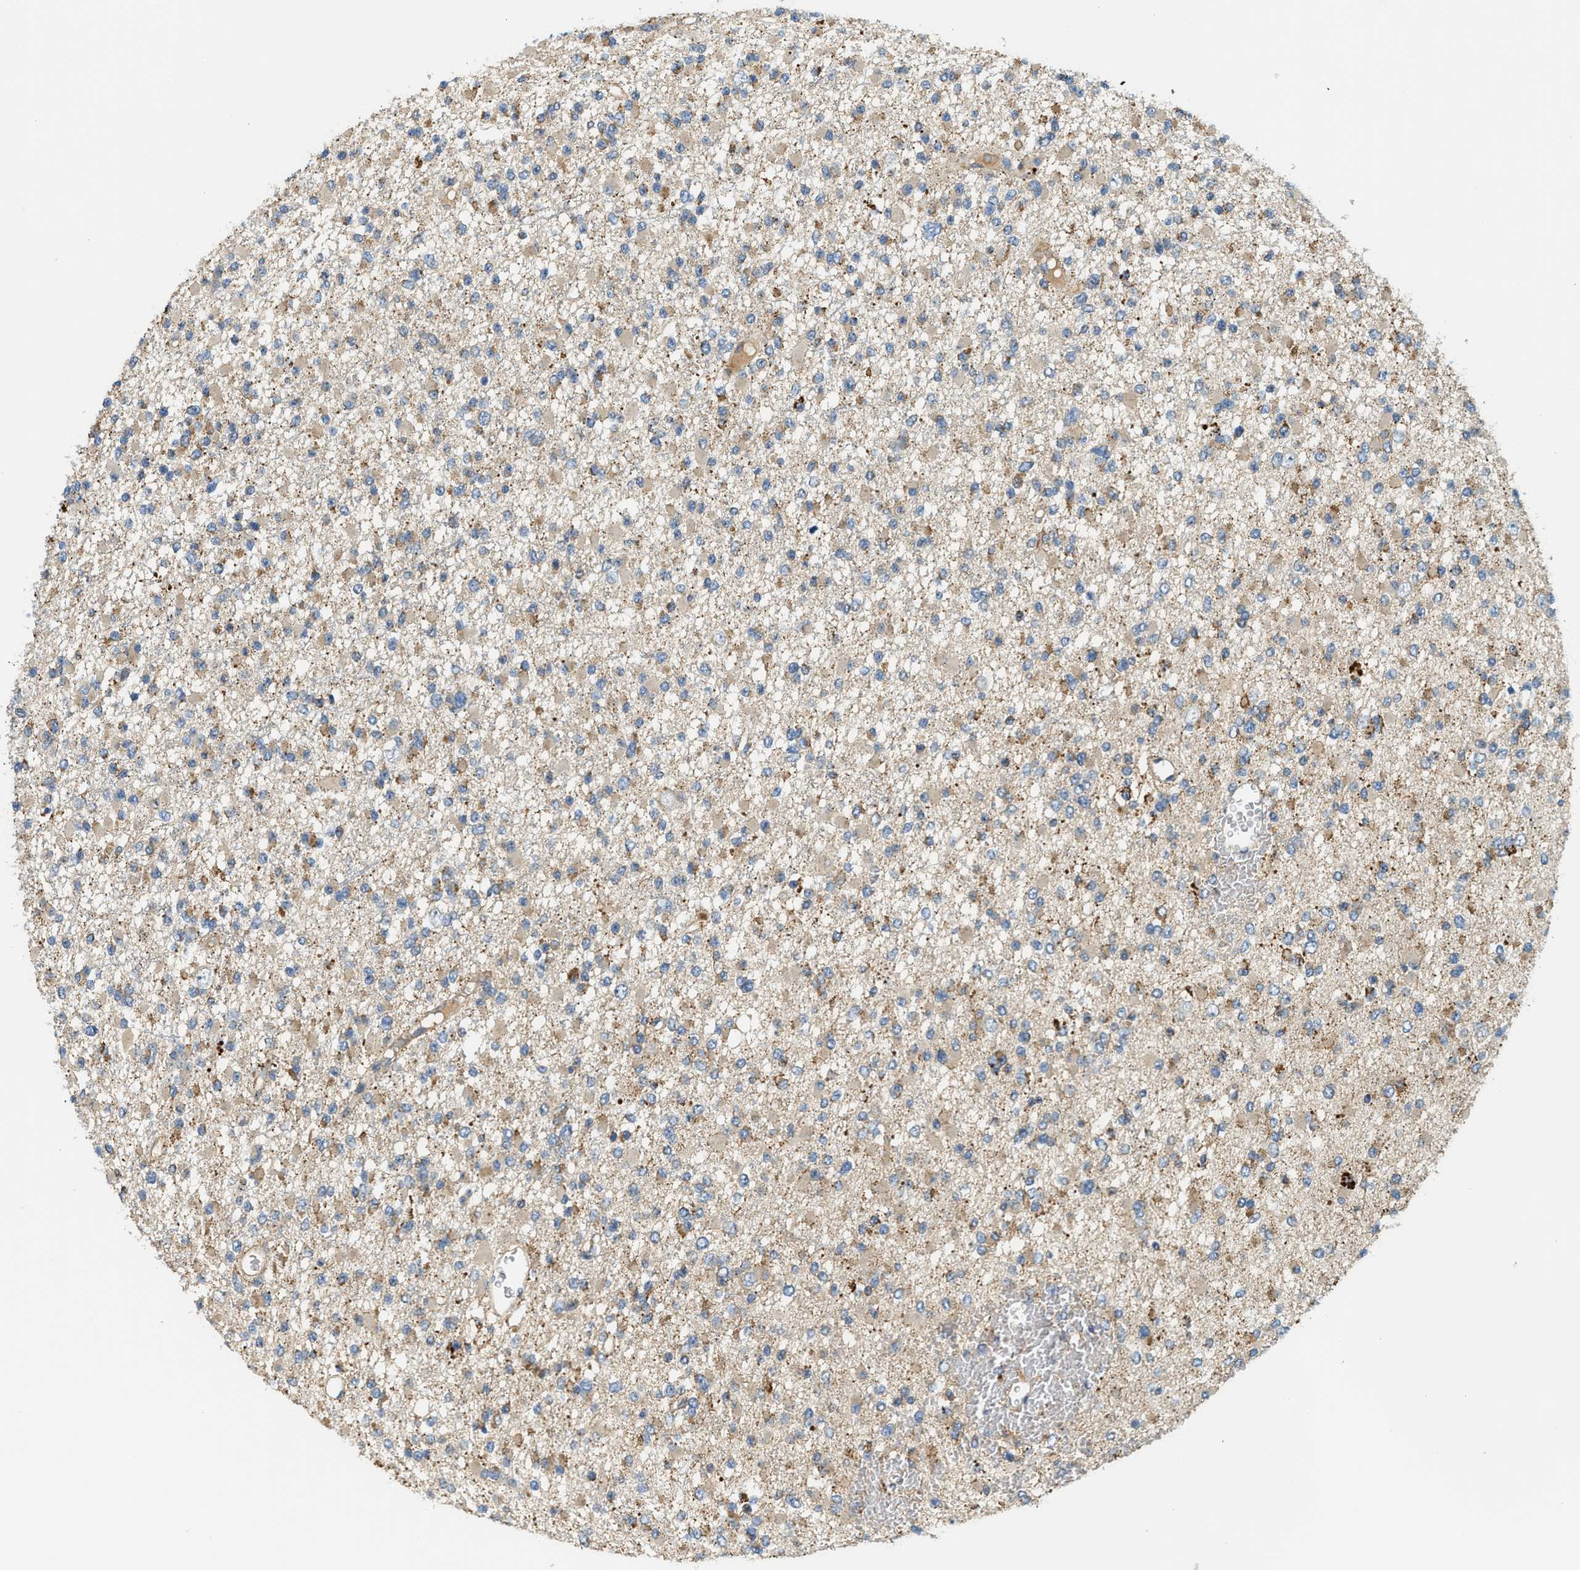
{"staining": {"intensity": "moderate", "quantity": "25%-75%", "location": "cytoplasmic/membranous"}, "tissue": "glioma", "cell_type": "Tumor cells", "image_type": "cancer", "snomed": [{"axis": "morphology", "description": "Glioma, malignant, Low grade"}, {"axis": "topography", "description": "Brain"}], "caption": "Brown immunohistochemical staining in human glioma reveals moderate cytoplasmic/membranous staining in about 25%-75% of tumor cells.", "gene": "KCNK1", "patient": {"sex": "female", "age": 22}}